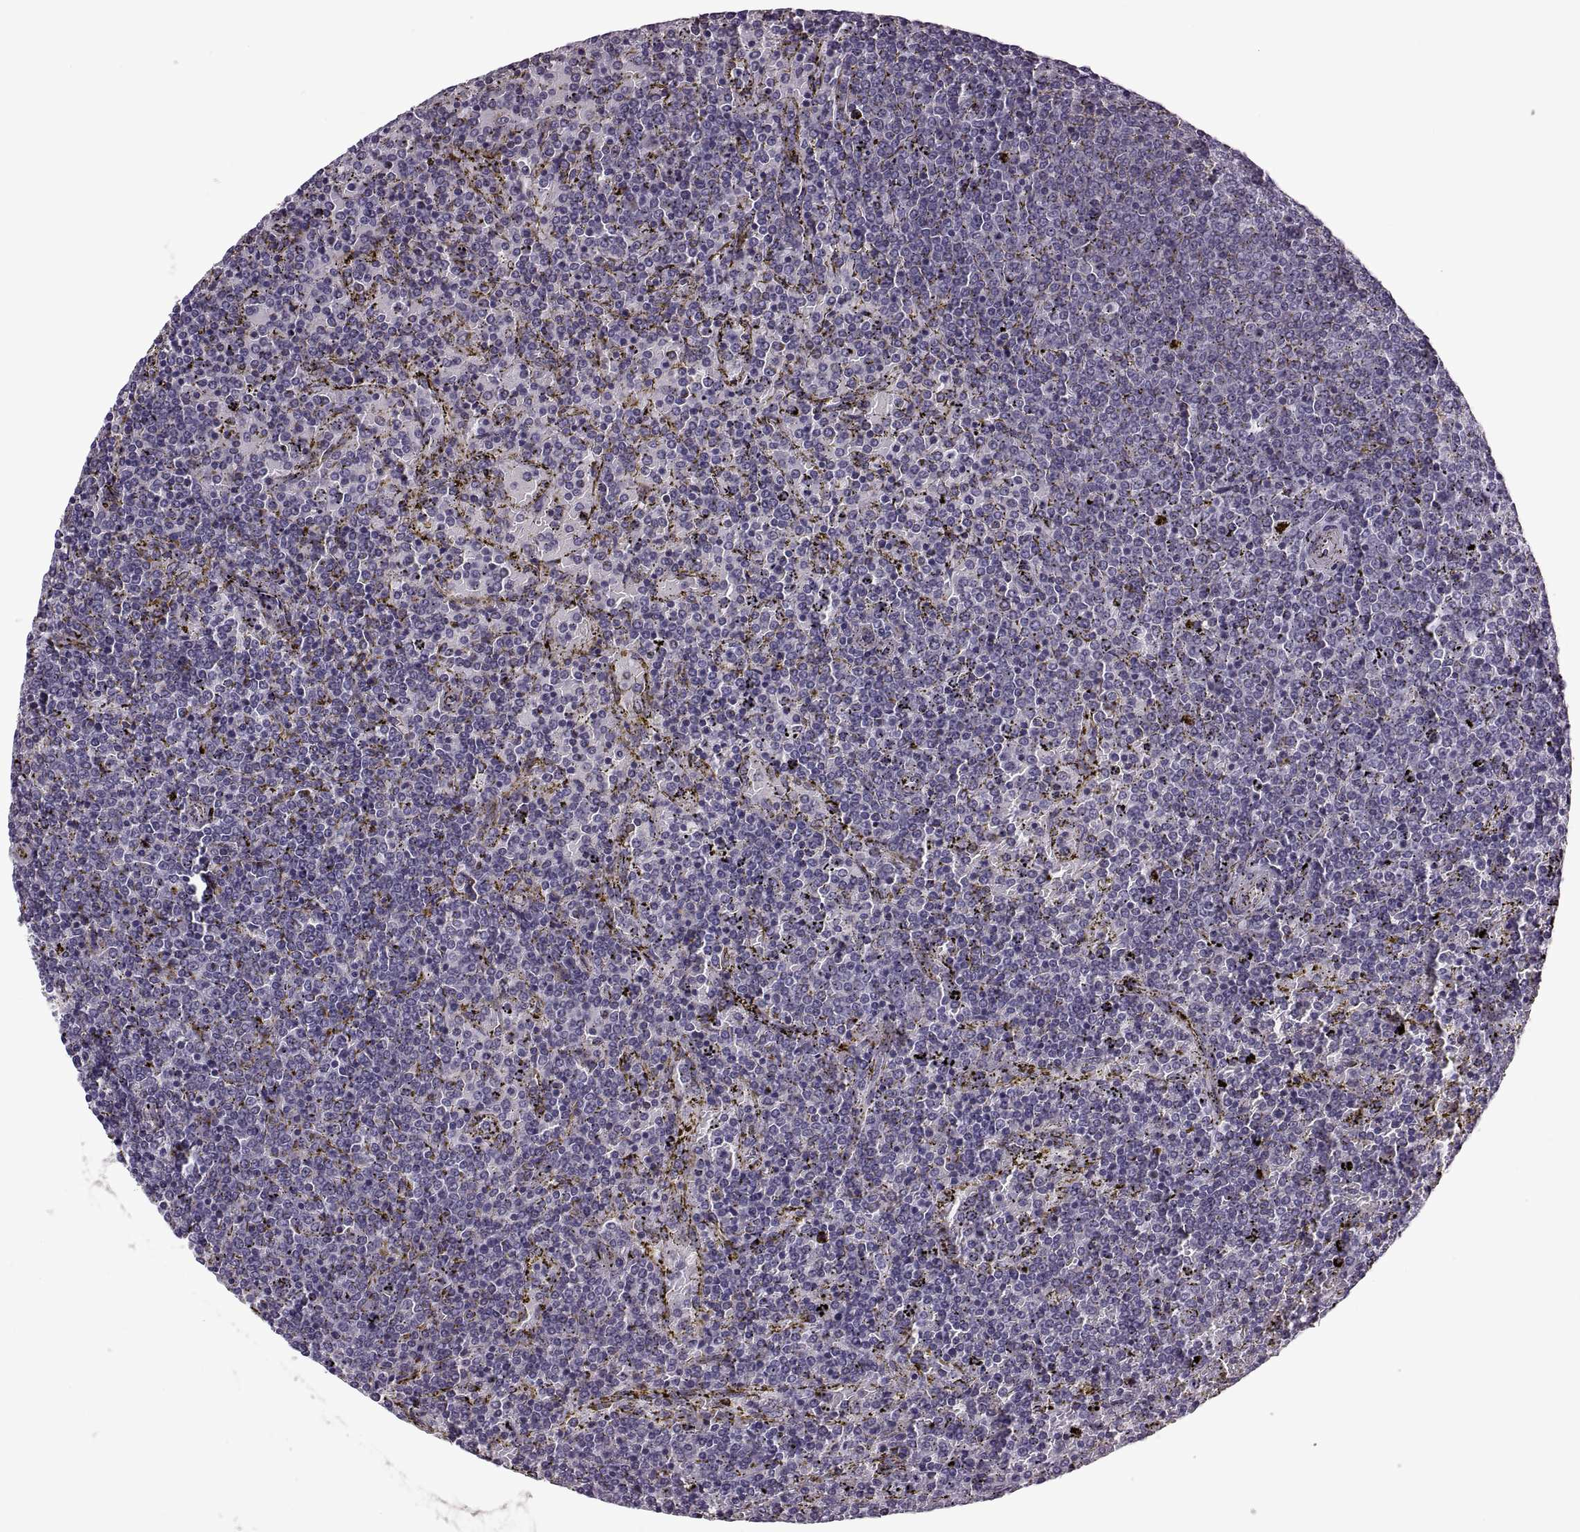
{"staining": {"intensity": "negative", "quantity": "none", "location": "none"}, "tissue": "lymphoma", "cell_type": "Tumor cells", "image_type": "cancer", "snomed": [{"axis": "morphology", "description": "Malignant lymphoma, non-Hodgkin's type, Low grade"}, {"axis": "topography", "description": "Spleen"}], "caption": "Immunohistochemistry of human lymphoma displays no positivity in tumor cells. (DAB (3,3'-diaminobenzidine) IHC, high magnification).", "gene": "PRSS37", "patient": {"sex": "female", "age": 77}}